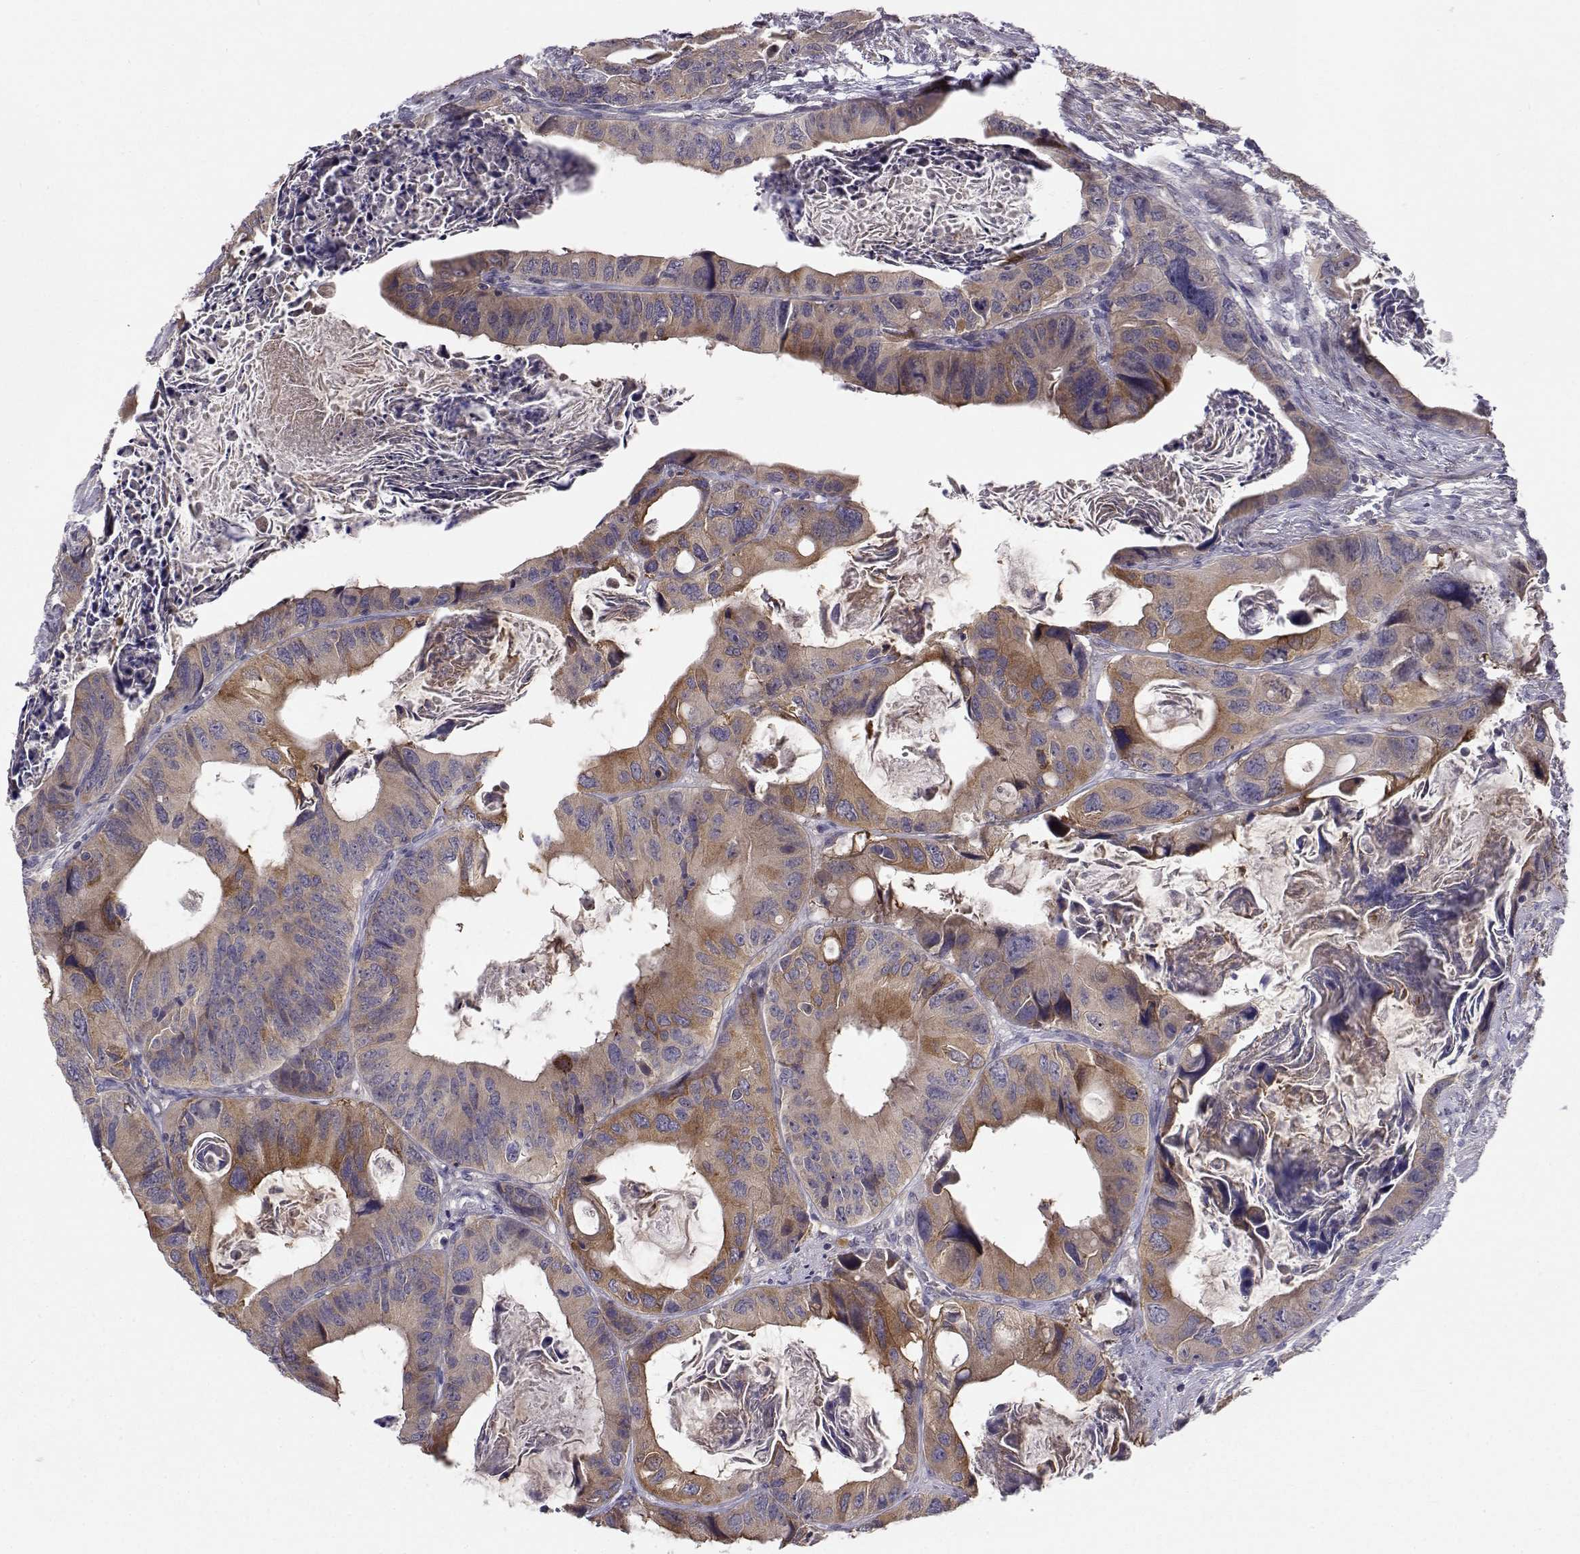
{"staining": {"intensity": "strong", "quantity": "25%-75%", "location": "cytoplasmic/membranous"}, "tissue": "colorectal cancer", "cell_type": "Tumor cells", "image_type": "cancer", "snomed": [{"axis": "morphology", "description": "Adenocarcinoma, NOS"}, {"axis": "topography", "description": "Rectum"}], "caption": "About 25%-75% of tumor cells in colorectal adenocarcinoma reveal strong cytoplasmic/membranous protein expression as visualized by brown immunohistochemical staining.", "gene": "PEX5L", "patient": {"sex": "male", "age": 64}}